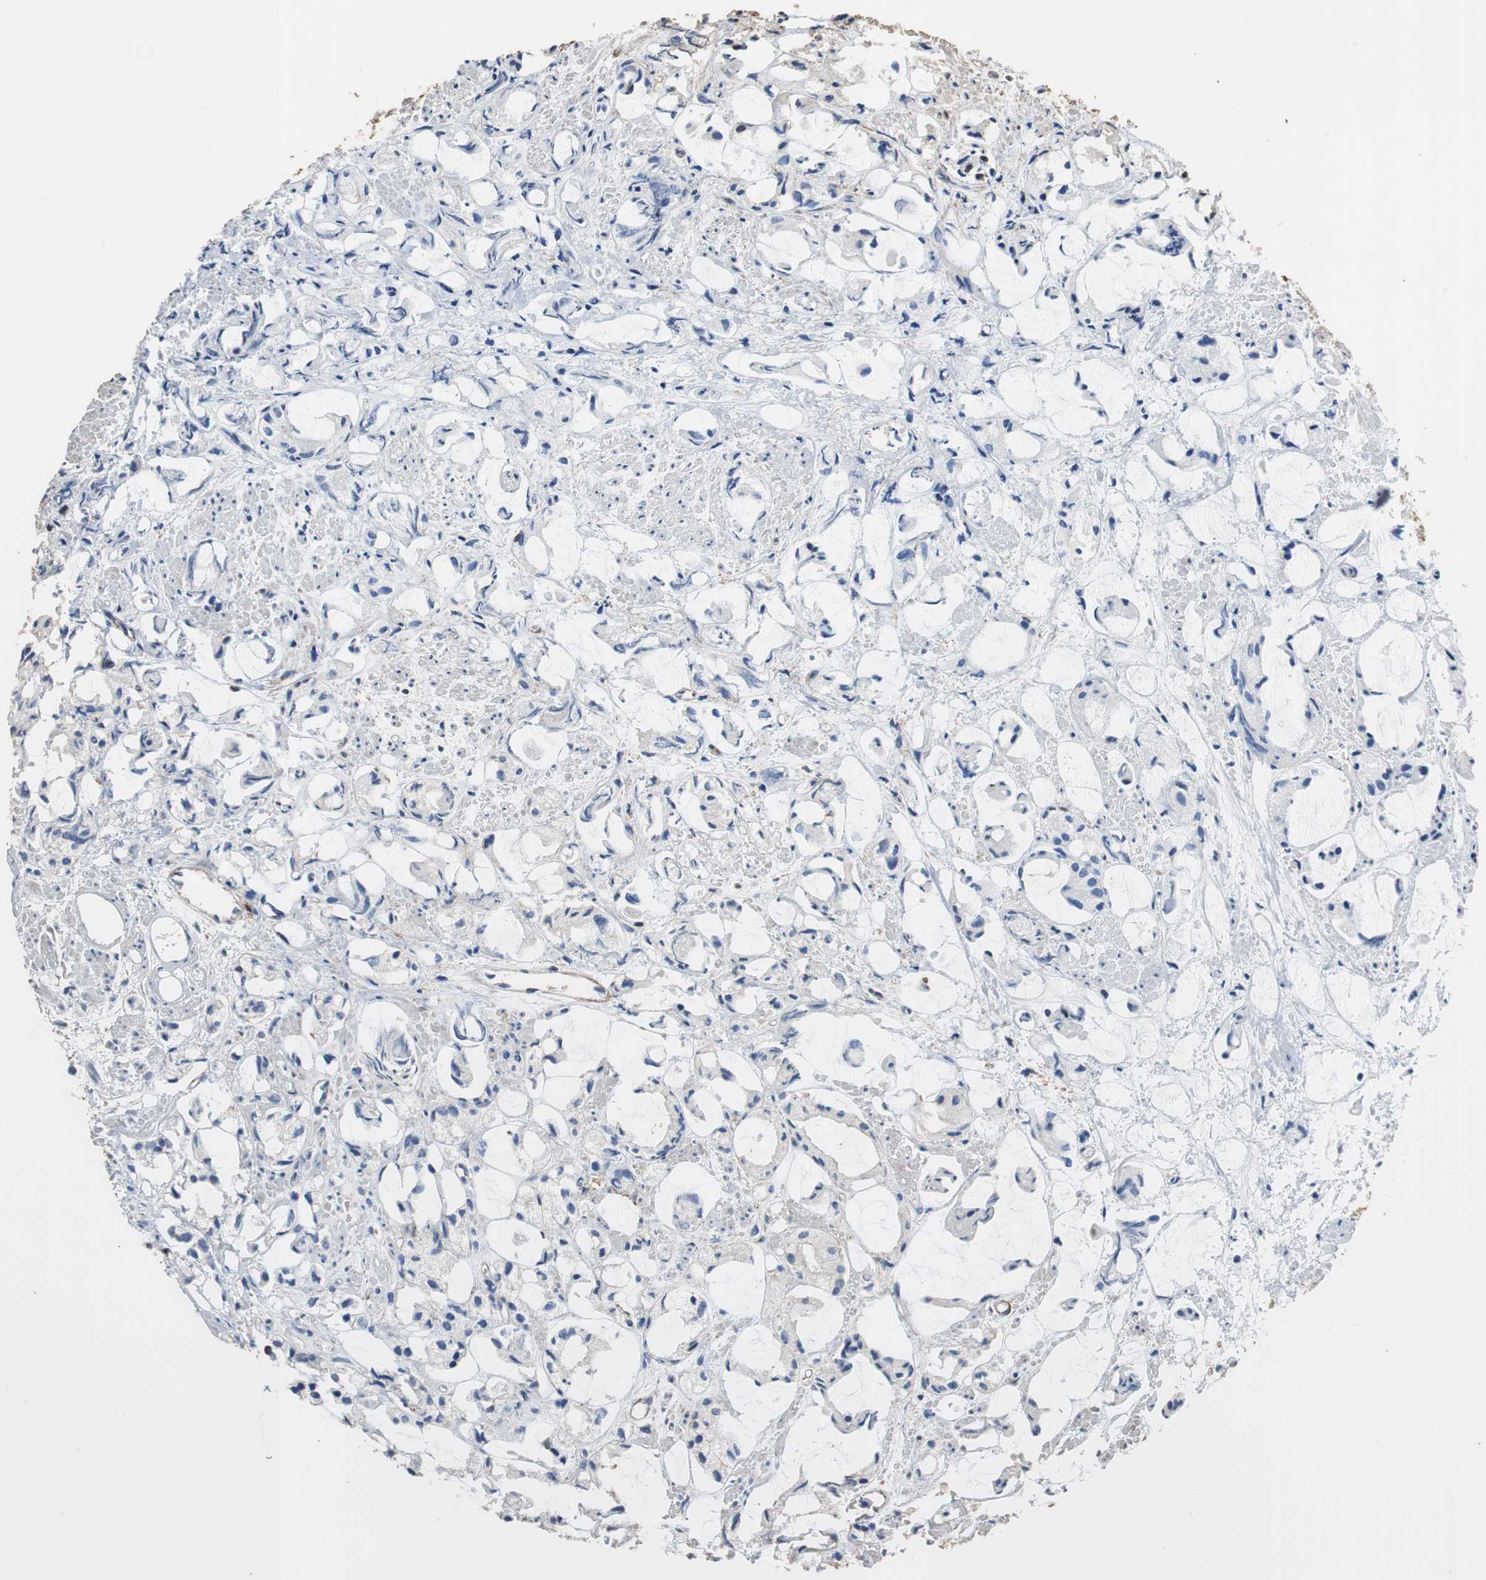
{"staining": {"intensity": "negative", "quantity": "none", "location": "none"}, "tissue": "prostate cancer", "cell_type": "Tumor cells", "image_type": "cancer", "snomed": [{"axis": "morphology", "description": "Adenocarcinoma, High grade"}, {"axis": "topography", "description": "Prostate"}], "caption": "Prostate adenocarcinoma (high-grade) stained for a protein using IHC shows no expression tumor cells.", "gene": "PRKRA", "patient": {"sex": "male", "age": 85}}